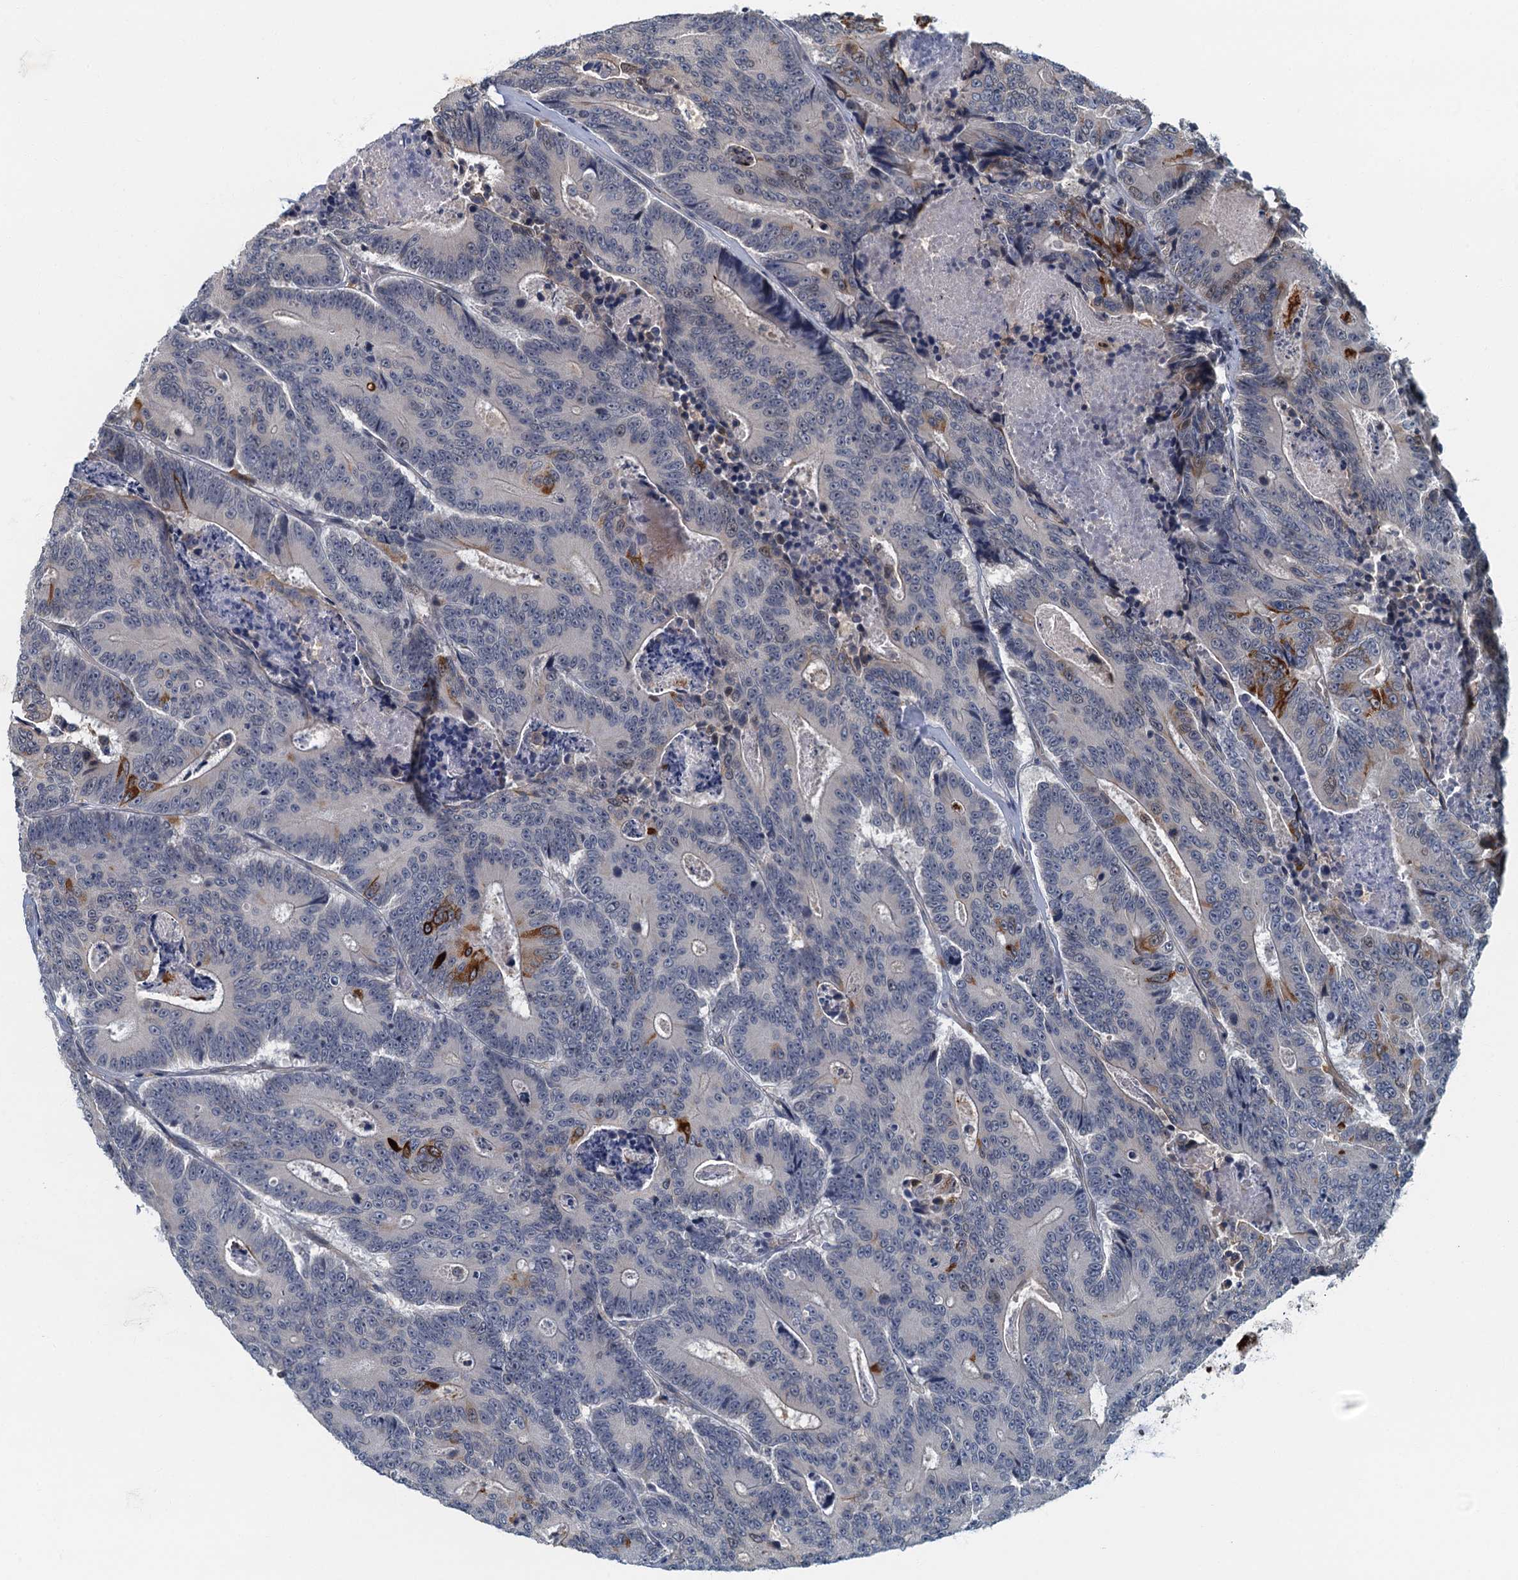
{"staining": {"intensity": "moderate", "quantity": "<25%", "location": "cytoplasmic/membranous"}, "tissue": "colorectal cancer", "cell_type": "Tumor cells", "image_type": "cancer", "snomed": [{"axis": "morphology", "description": "Adenocarcinoma, NOS"}, {"axis": "topography", "description": "Colon"}], "caption": "Colorectal cancer was stained to show a protein in brown. There is low levels of moderate cytoplasmic/membranous staining in about <25% of tumor cells.", "gene": "CKAP2L", "patient": {"sex": "male", "age": 83}}